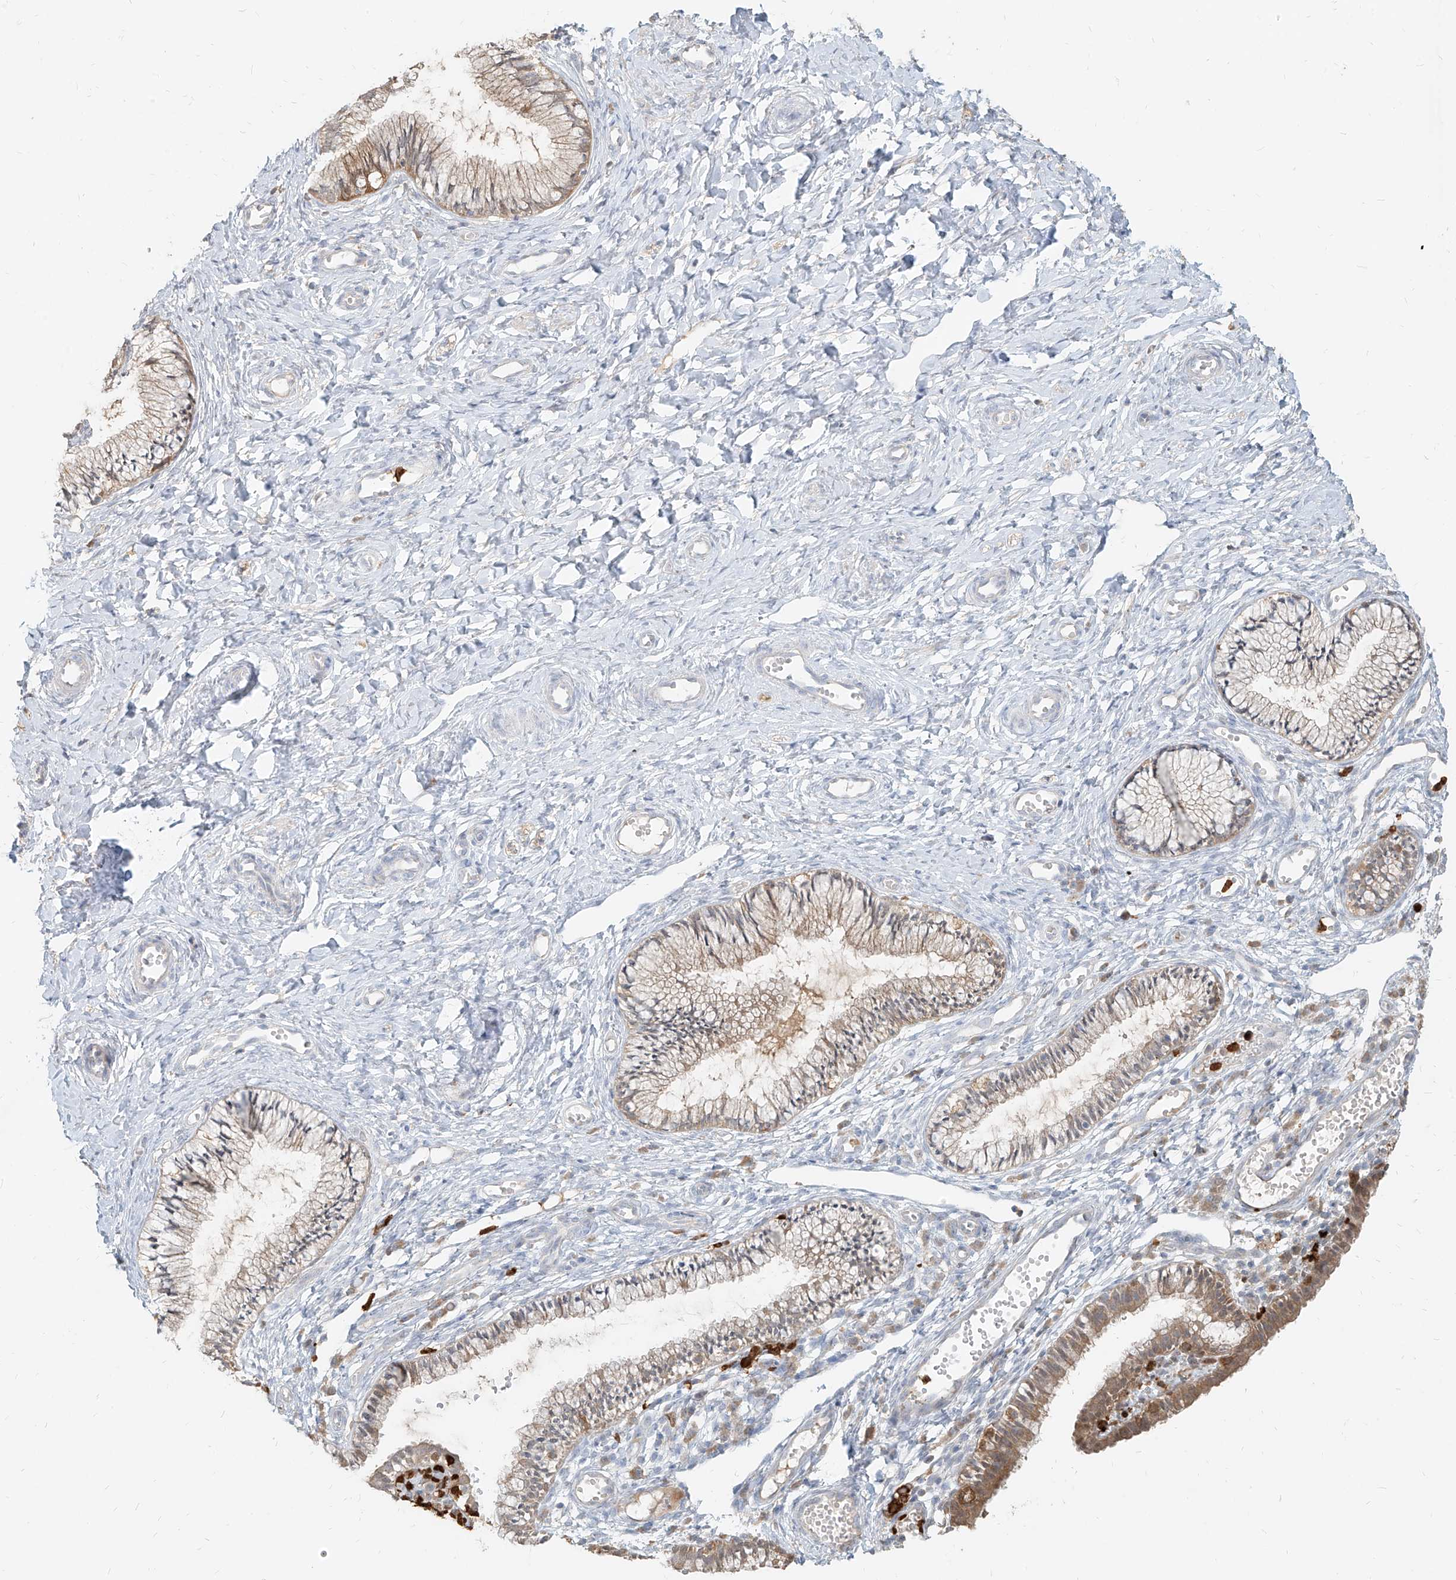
{"staining": {"intensity": "moderate", "quantity": "<25%", "location": "cytoplasmic/membranous"}, "tissue": "cervix", "cell_type": "Glandular cells", "image_type": "normal", "snomed": [{"axis": "morphology", "description": "Normal tissue, NOS"}, {"axis": "topography", "description": "Cervix"}], "caption": "Moderate cytoplasmic/membranous expression for a protein is appreciated in approximately <25% of glandular cells of benign cervix using immunohistochemistry (IHC).", "gene": "PGD", "patient": {"sex": "female", "age": 27}}